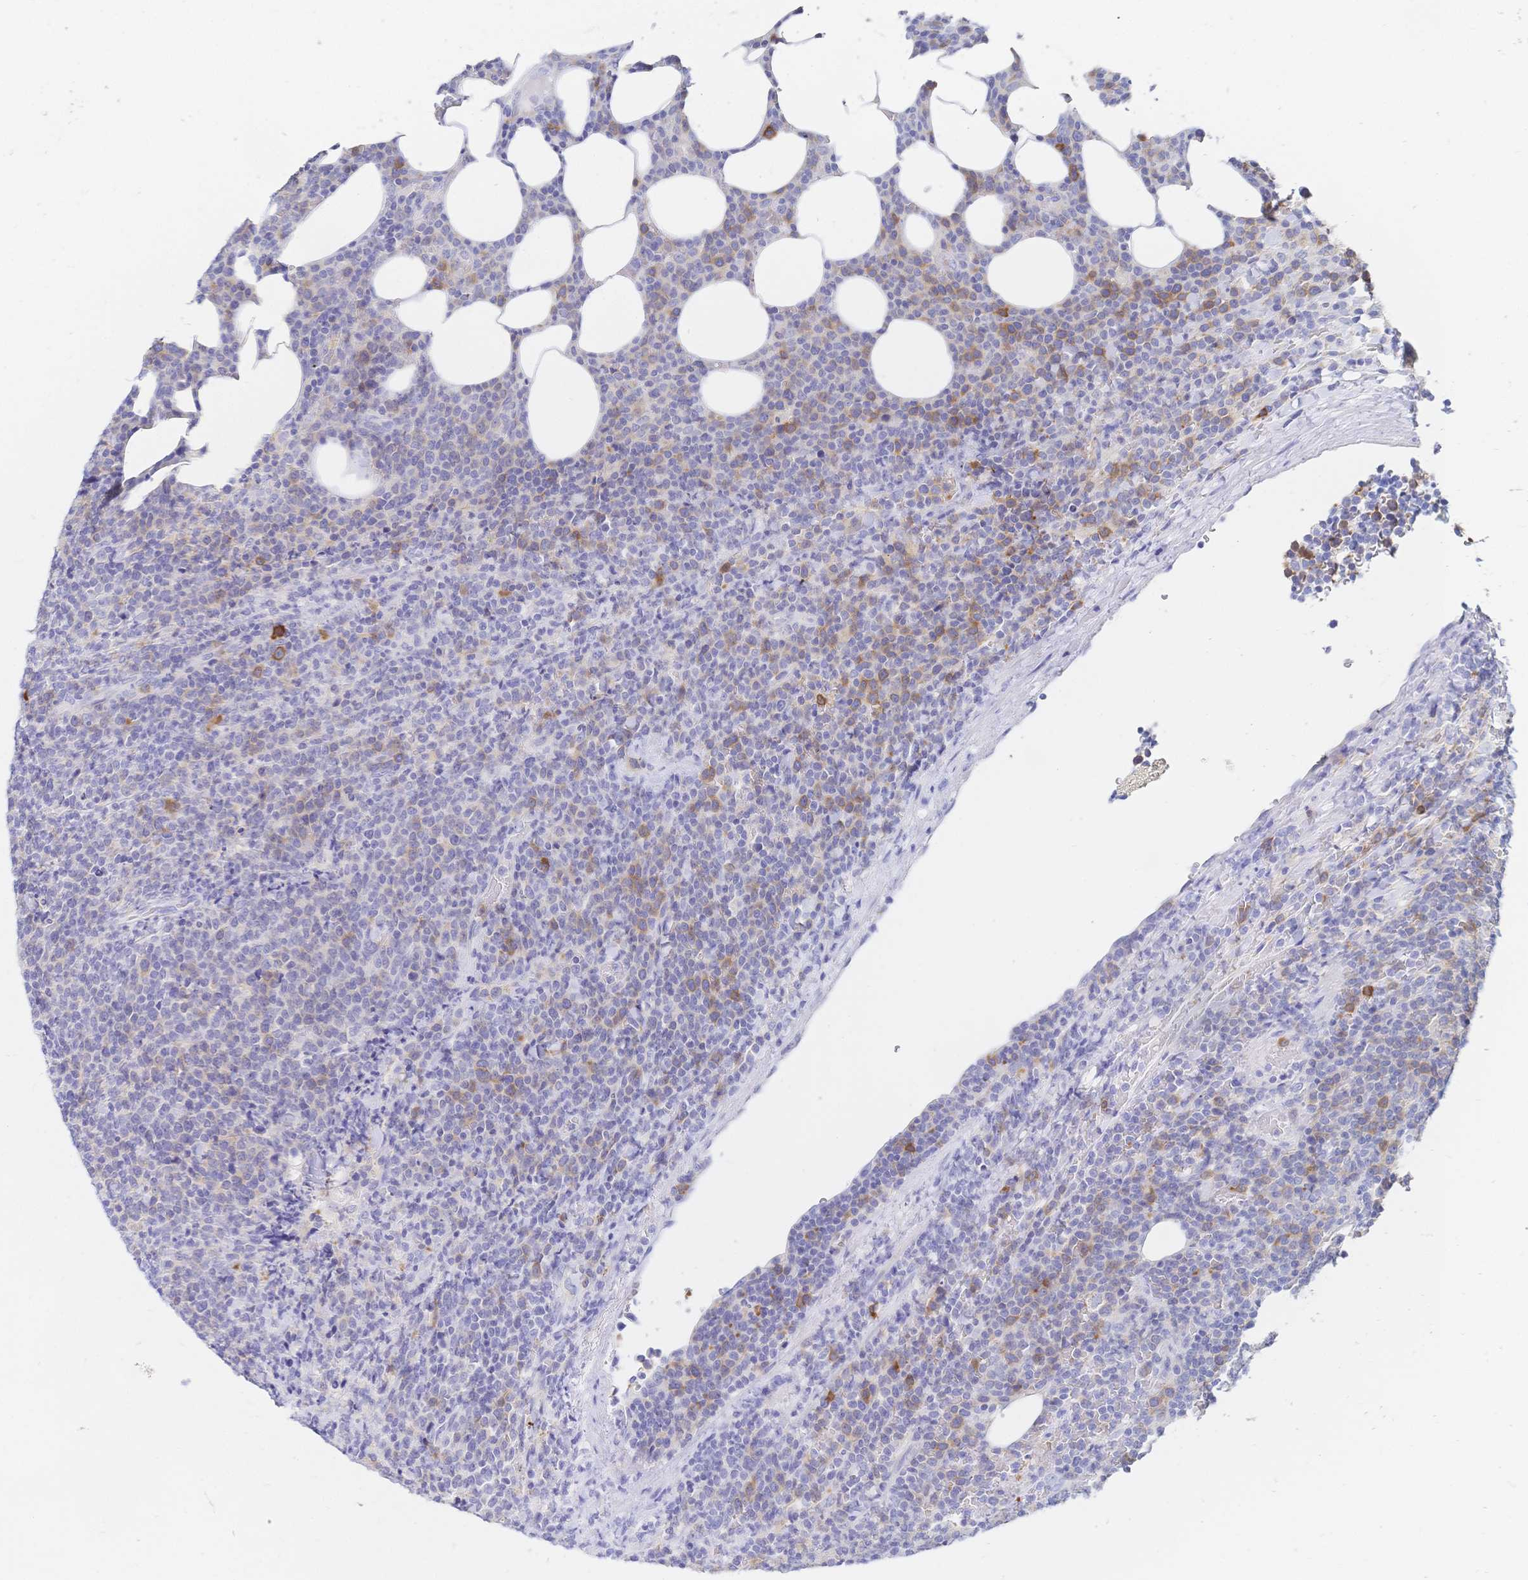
{"staining": {"intensity": "moderate", "quantity": "<25%", "location": "cytoplasmic/membranous"}, "tissue": "lymphoma", "cell_type": "Tumor cells", "image_type": "cancer", "snomed": [{"axis": "morphology", "description": "Malignant lymphoma, non-Hodgkin's type, High grade"}, {"axis": "topography", "description": "Lymph node"}], "caption": "Immunohistochemical staining of malignant lymphoma, non-Hodgkin's type (high-grade) demonstrates low levels of moderate cytoplasmic/membranous positivity in approximately <25% of tumor cells. The staining is performed using DAB (3,3'-diaminobenzidine) brown chromogen to label protein expression. The nuclei are counter-stained blue using hematoxylin.", "gene": "RRM1", "patient": {"sex": "male", "age": 61}}